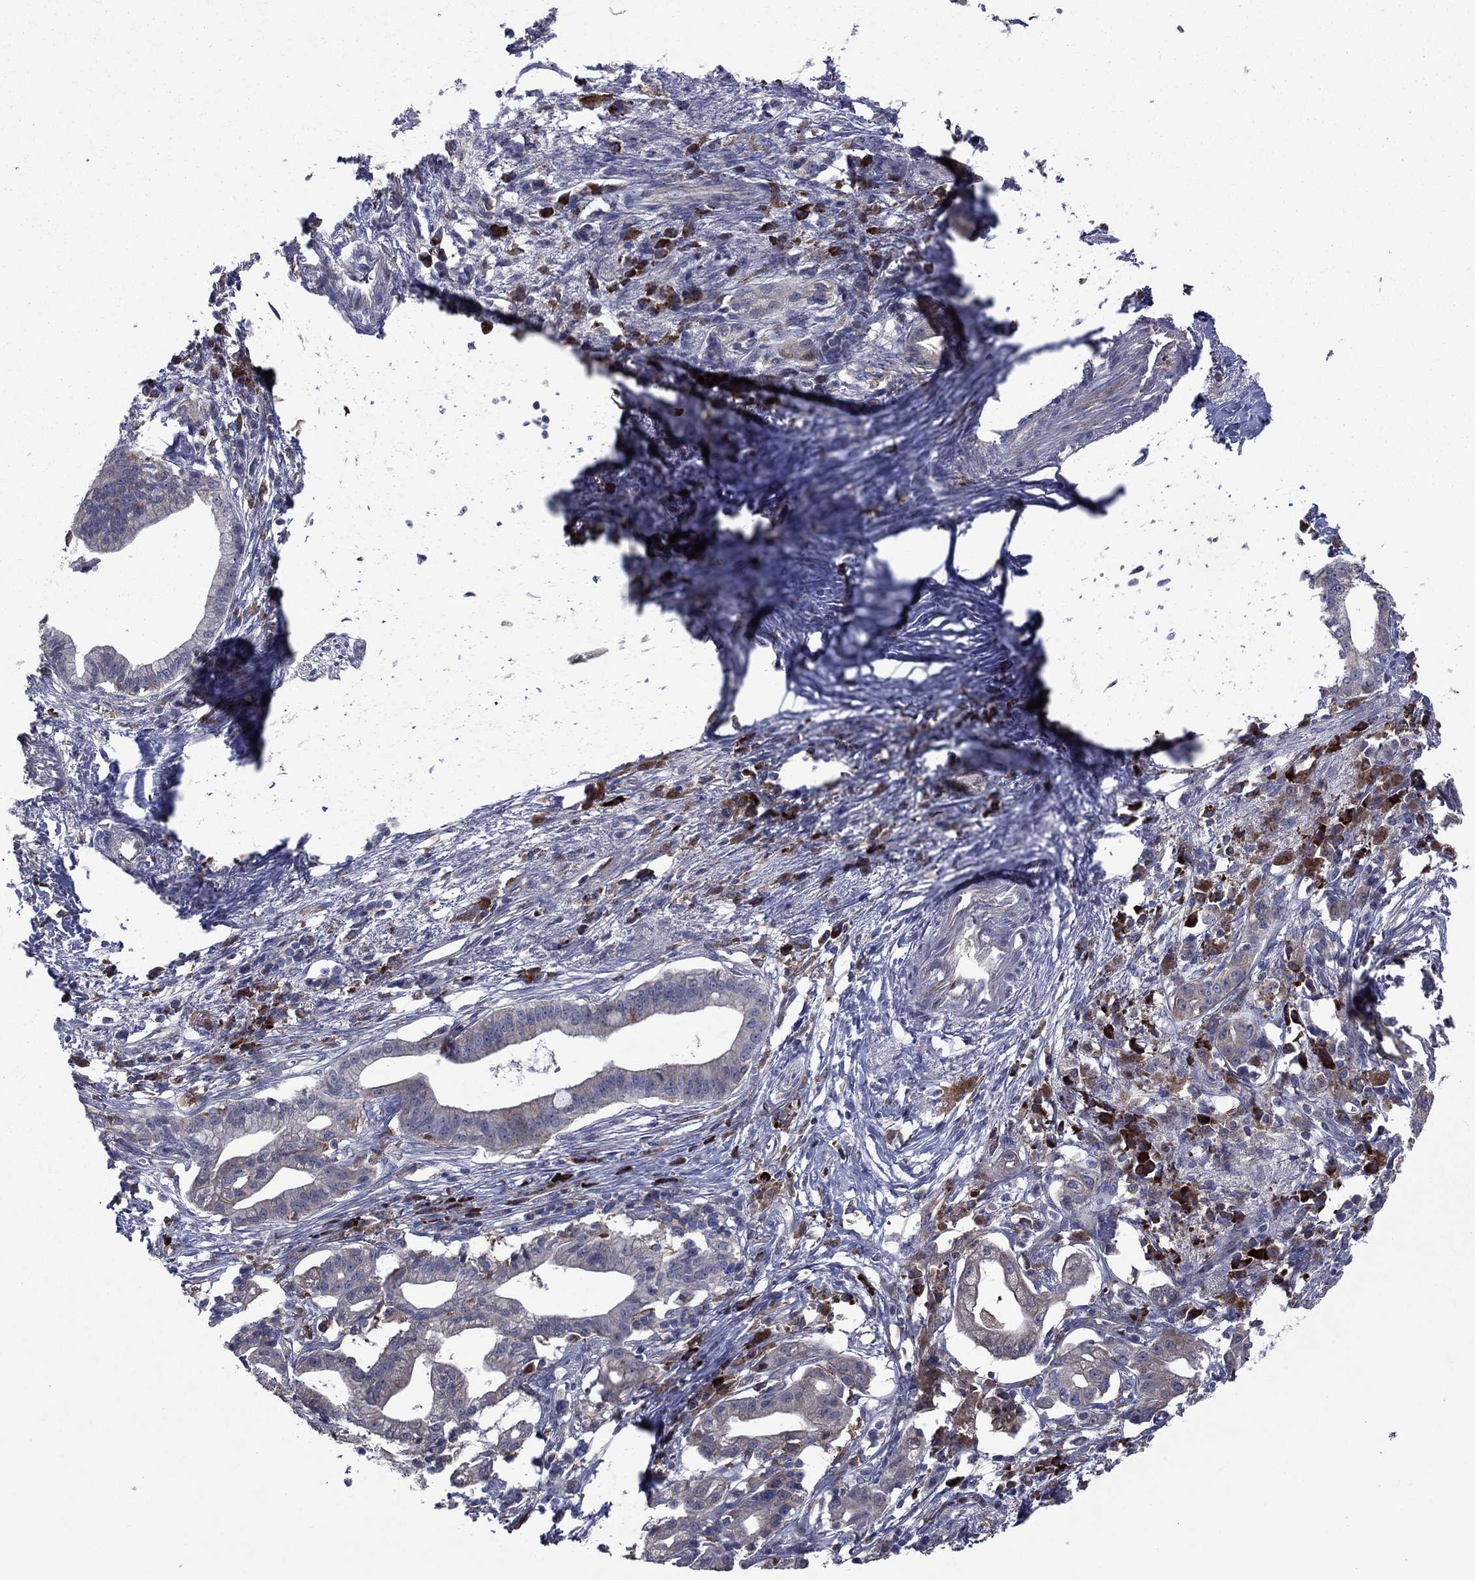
{"staining": {"intensity": "weak", "quantity": "<25%", "location": "cytoplasmic/membranous"}, "tissue": "pancreatic cancer", "cell_type": "Tumor cells", "image_type": "cancer", "snomed": [{"axis": "morphology", "description": "Normal tissue, NOS"}, {"axis": "morphology", "description": "Adenocarcinoma, NOS"}, {"axis": "topography", "description": "Pancreas"}], "caption": "There is no significant expression in tumor cells of pancreatic cancer (adenocarcinoma).", "gene": "MEA1", "patient": {"sex": "female", "age": 58}}